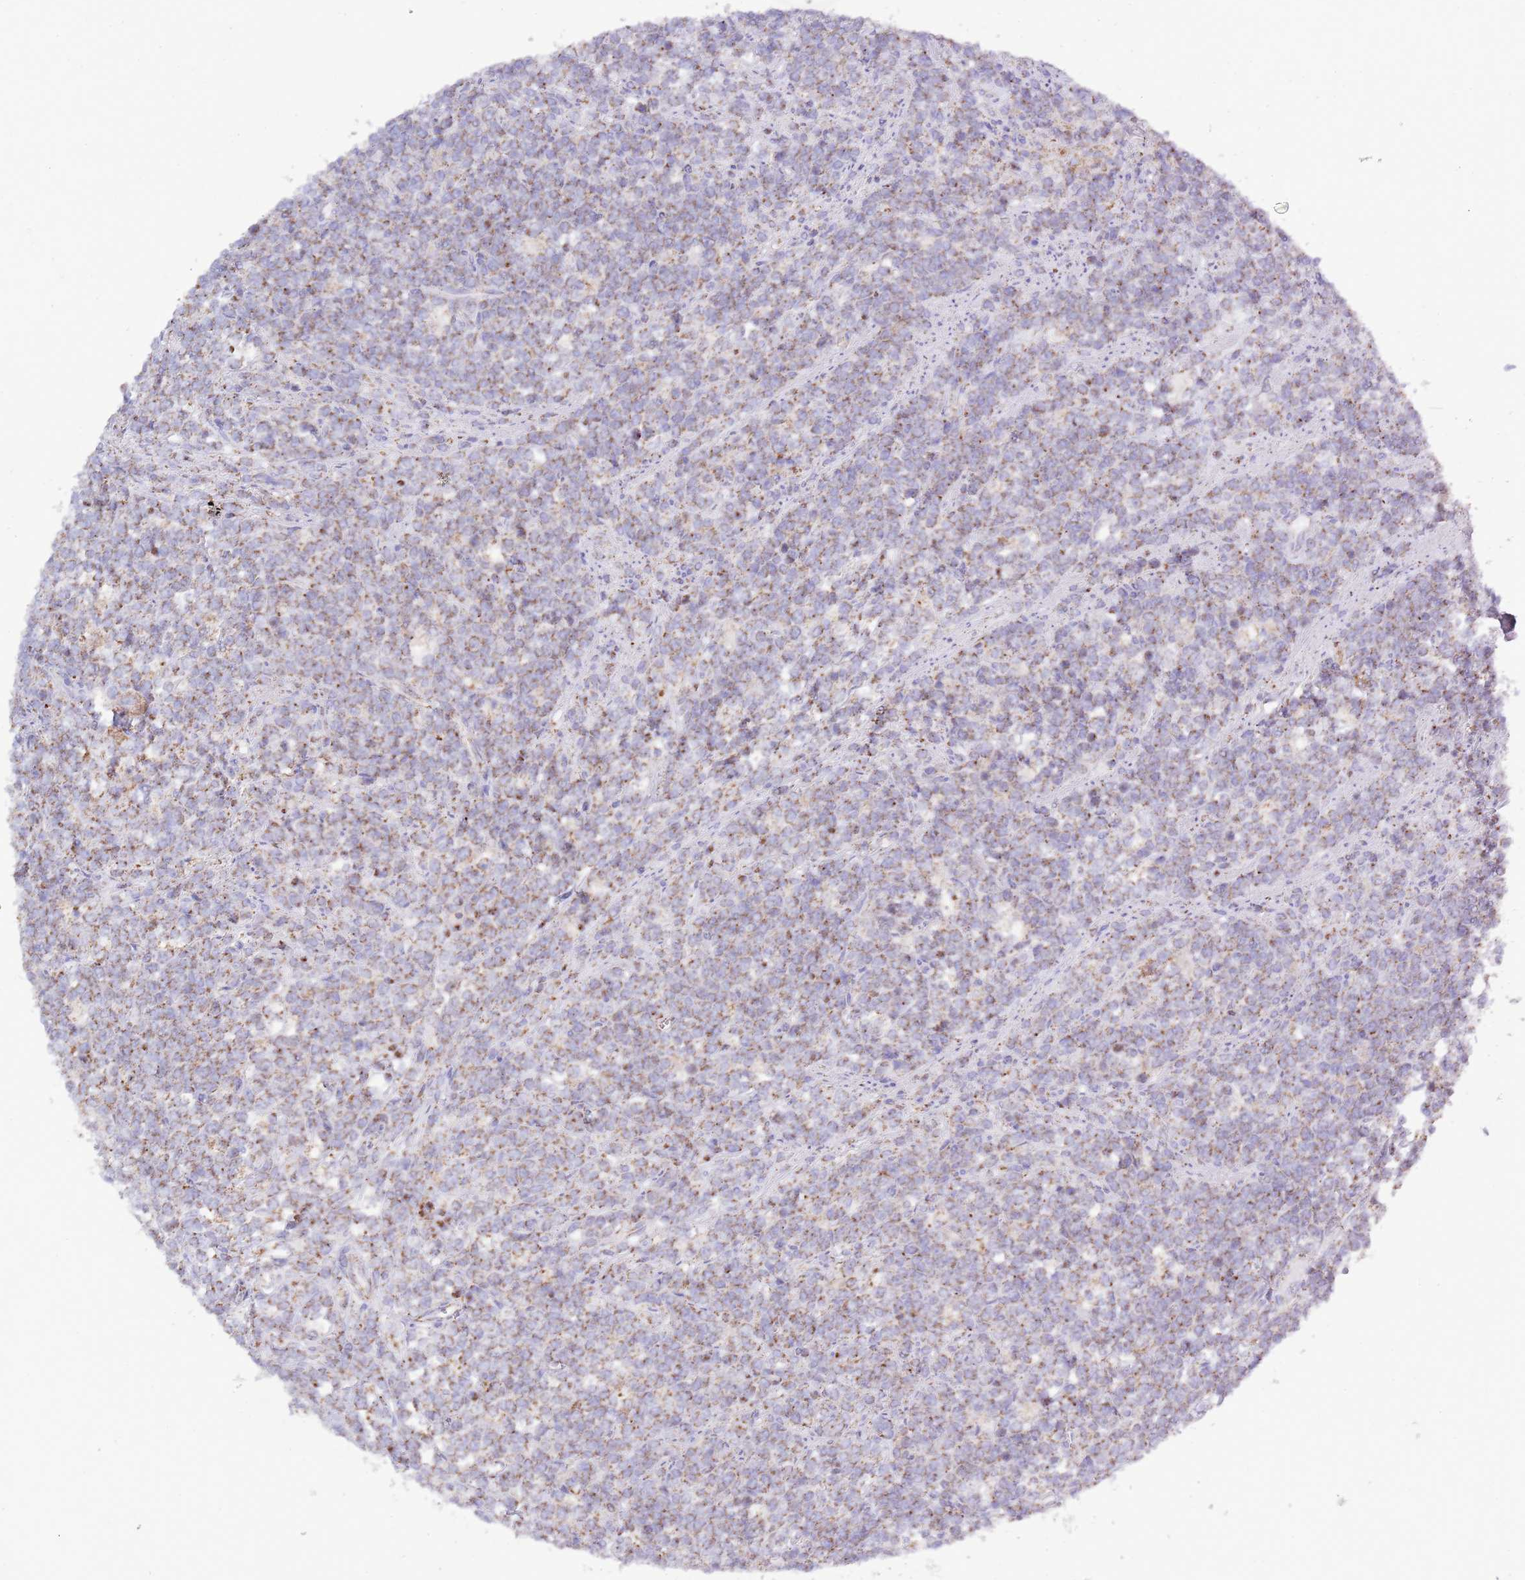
{"staining": {"intensity": "moderate", "quantity": ">75%", "location": "cytoplasmic/membranous"}, "tissue": "lymphoma", "cell_type": "Tumor cells", "image_type": "cancer", "snomed": [{"axis": "morphology", "description": "Malignant lymphoma, non-Hodgkin's type, High grade"}, {"axis": "topography", "description": "Small intestine"}, {"axis": "topography", "description": "Colon"}], "caption": "Tumor cells display moderate cytoplasmic/membranous staining in approximately >75% of cells in lymphoma. (DAB IHC with brightfield microscopy, high magnification).", "gene": "TEKTIP1", "patient": {"sex": "male", "age": 8}}